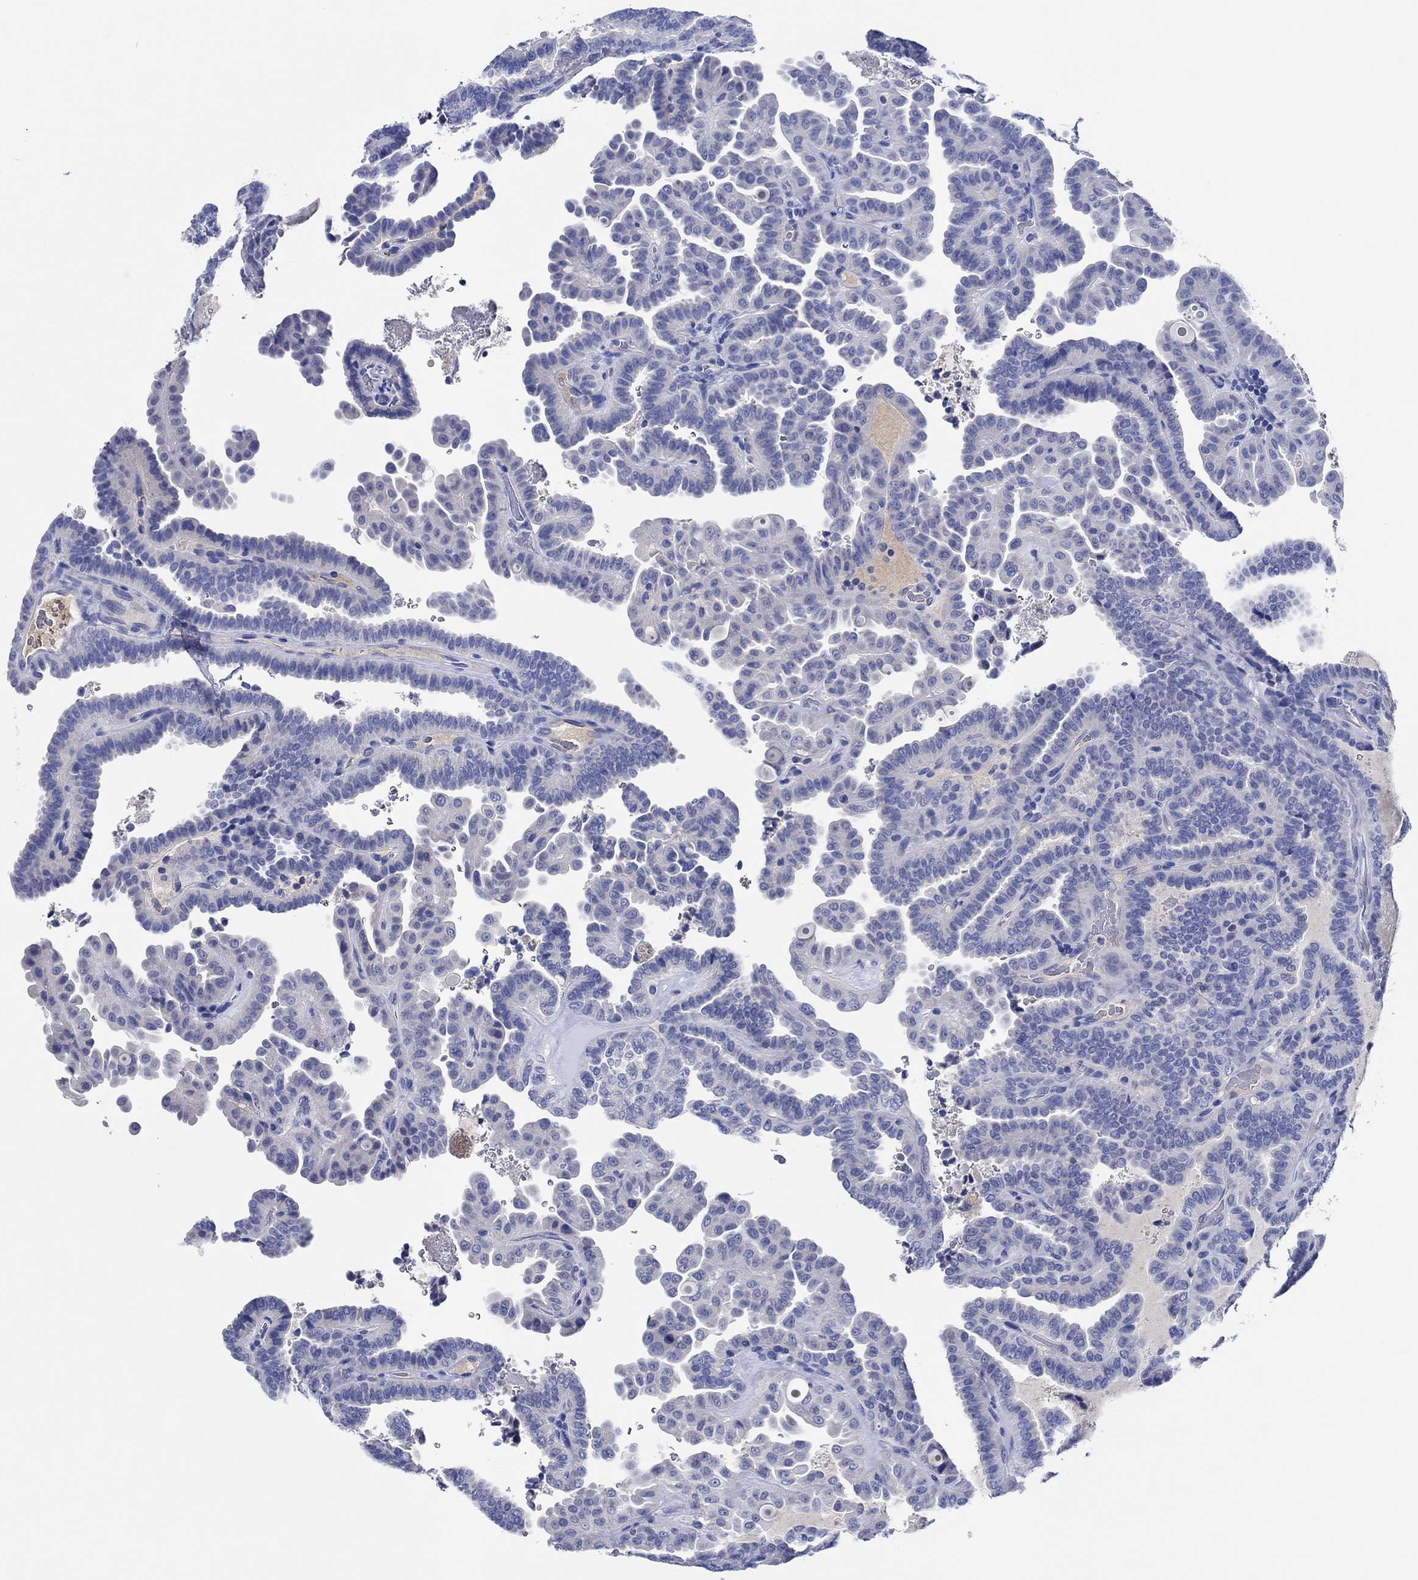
{"staining": {"intensity": "negative", "quantity": "none", "location": "none"}, "tissue": "thyroid cancer", "cell_type": "Tumor cells", "image_type": "cancer", "snomed": [{"axis": "morphology", "description": "Papillary adenocarcinoma, NOS"}, {"axis": "topography", "description": "Thyroid gland"}], "caption": "A high-resolution photomicrograph shows IHC staining of thyroid cancer, which shows no significant expression in tumor cells. The staining was performed using DAB to visualize the protein expression in brown, while the nuclei were stained in blue with hematoxylin (Magnification: 20x).", "gene": "CPNE6", "patient": {"sex": "female", "age": 39}}